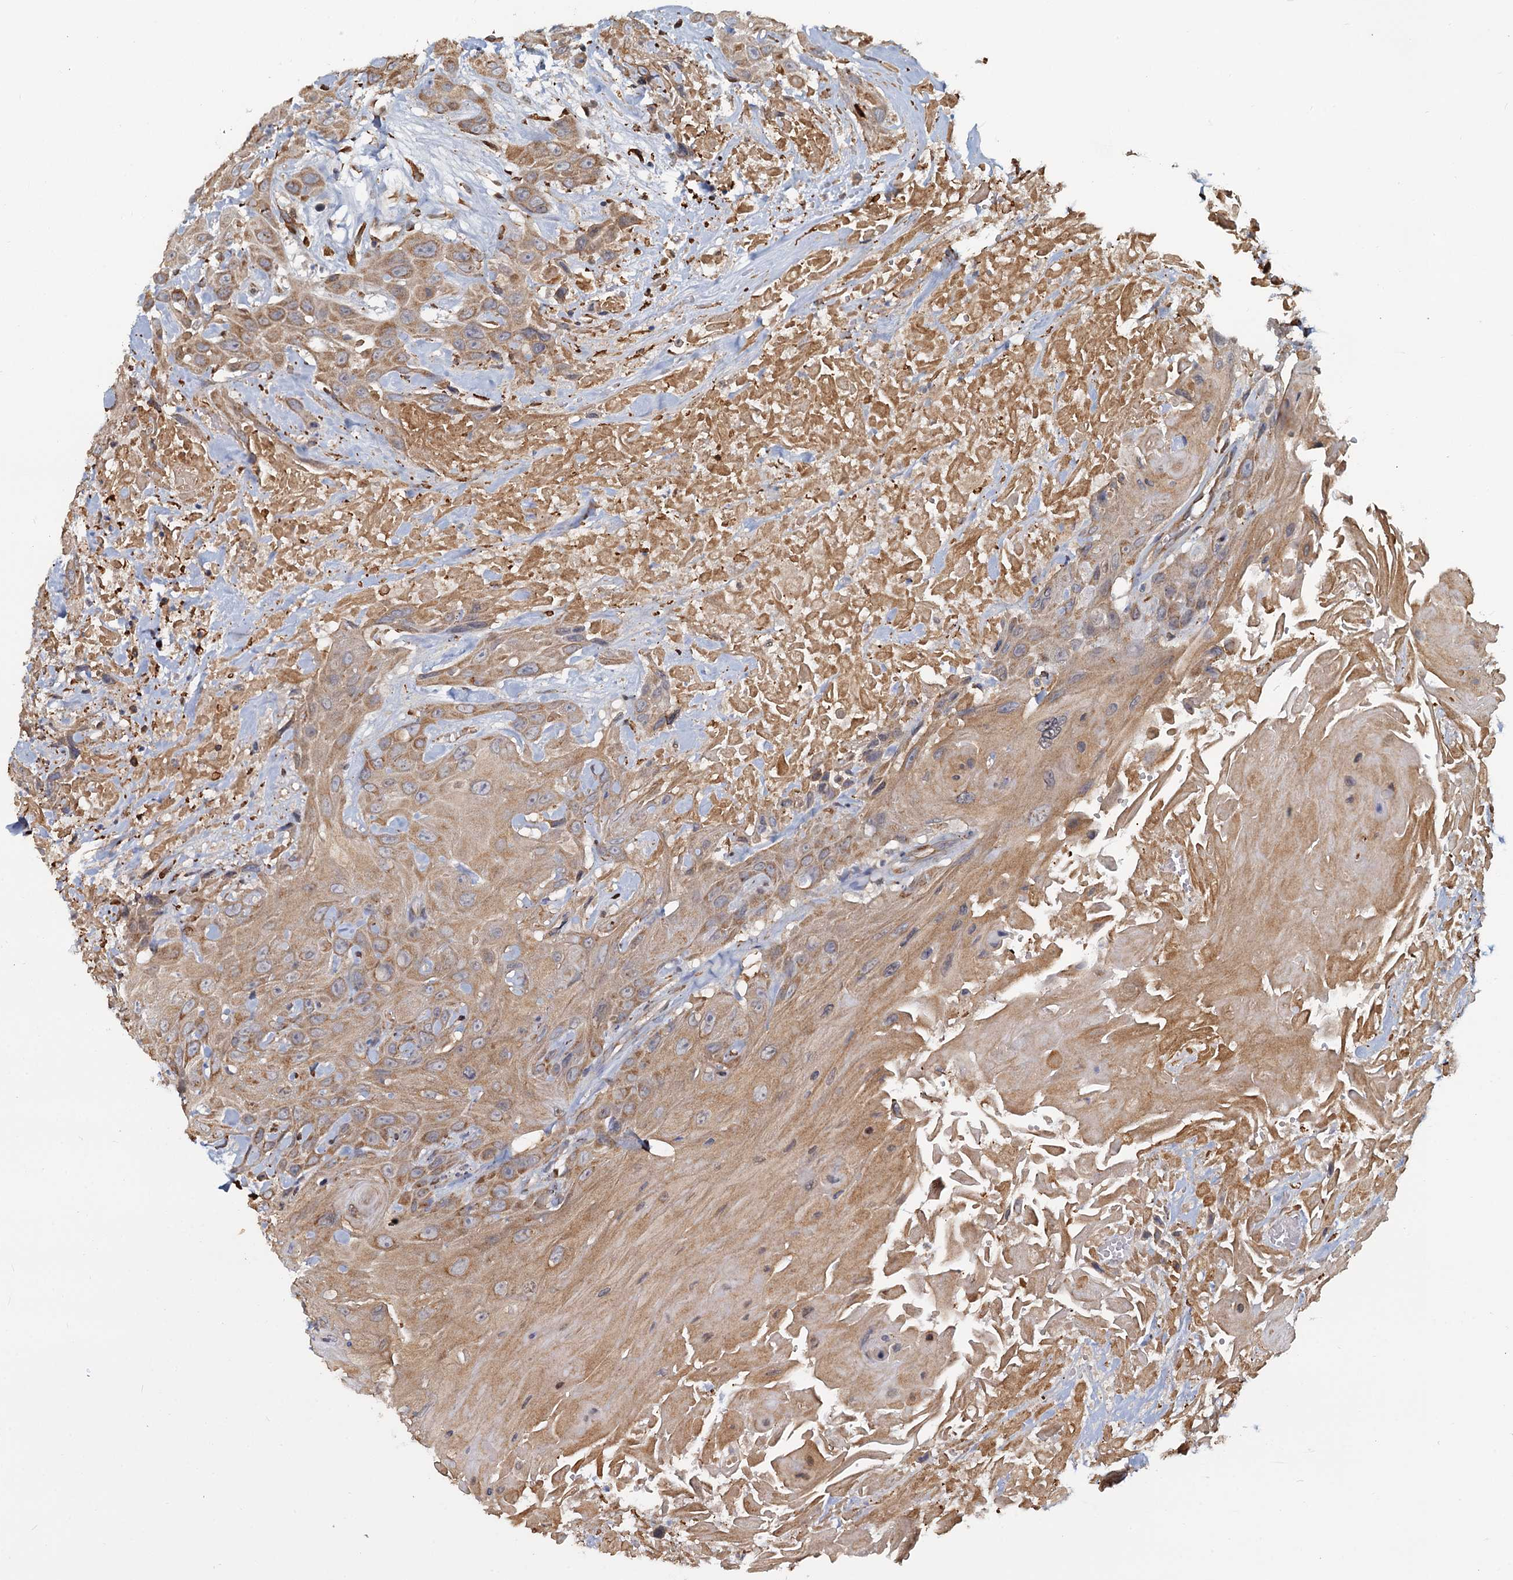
{"staining": {"intensity": "moderate", "quantity": ">75%", "location": "cytoplasmic/membranous"}, "tissue": "head and neck cancer", "cell_type": "Tumor cells", "image_type": "cancer", "snomed": [{"axis": "morphology", "description": "Squamous cell carcinoma, NOS"}, {"axis": "topography", "description": "Head-Neck"}], "caption": "Moderate cytoplasmic/membranous staining is seen in about >75% of tumor cells in squamous cell carcinoma (head and neck).", "gene": "LRRC51", "patient": {"sex": "male", "age": 81}}